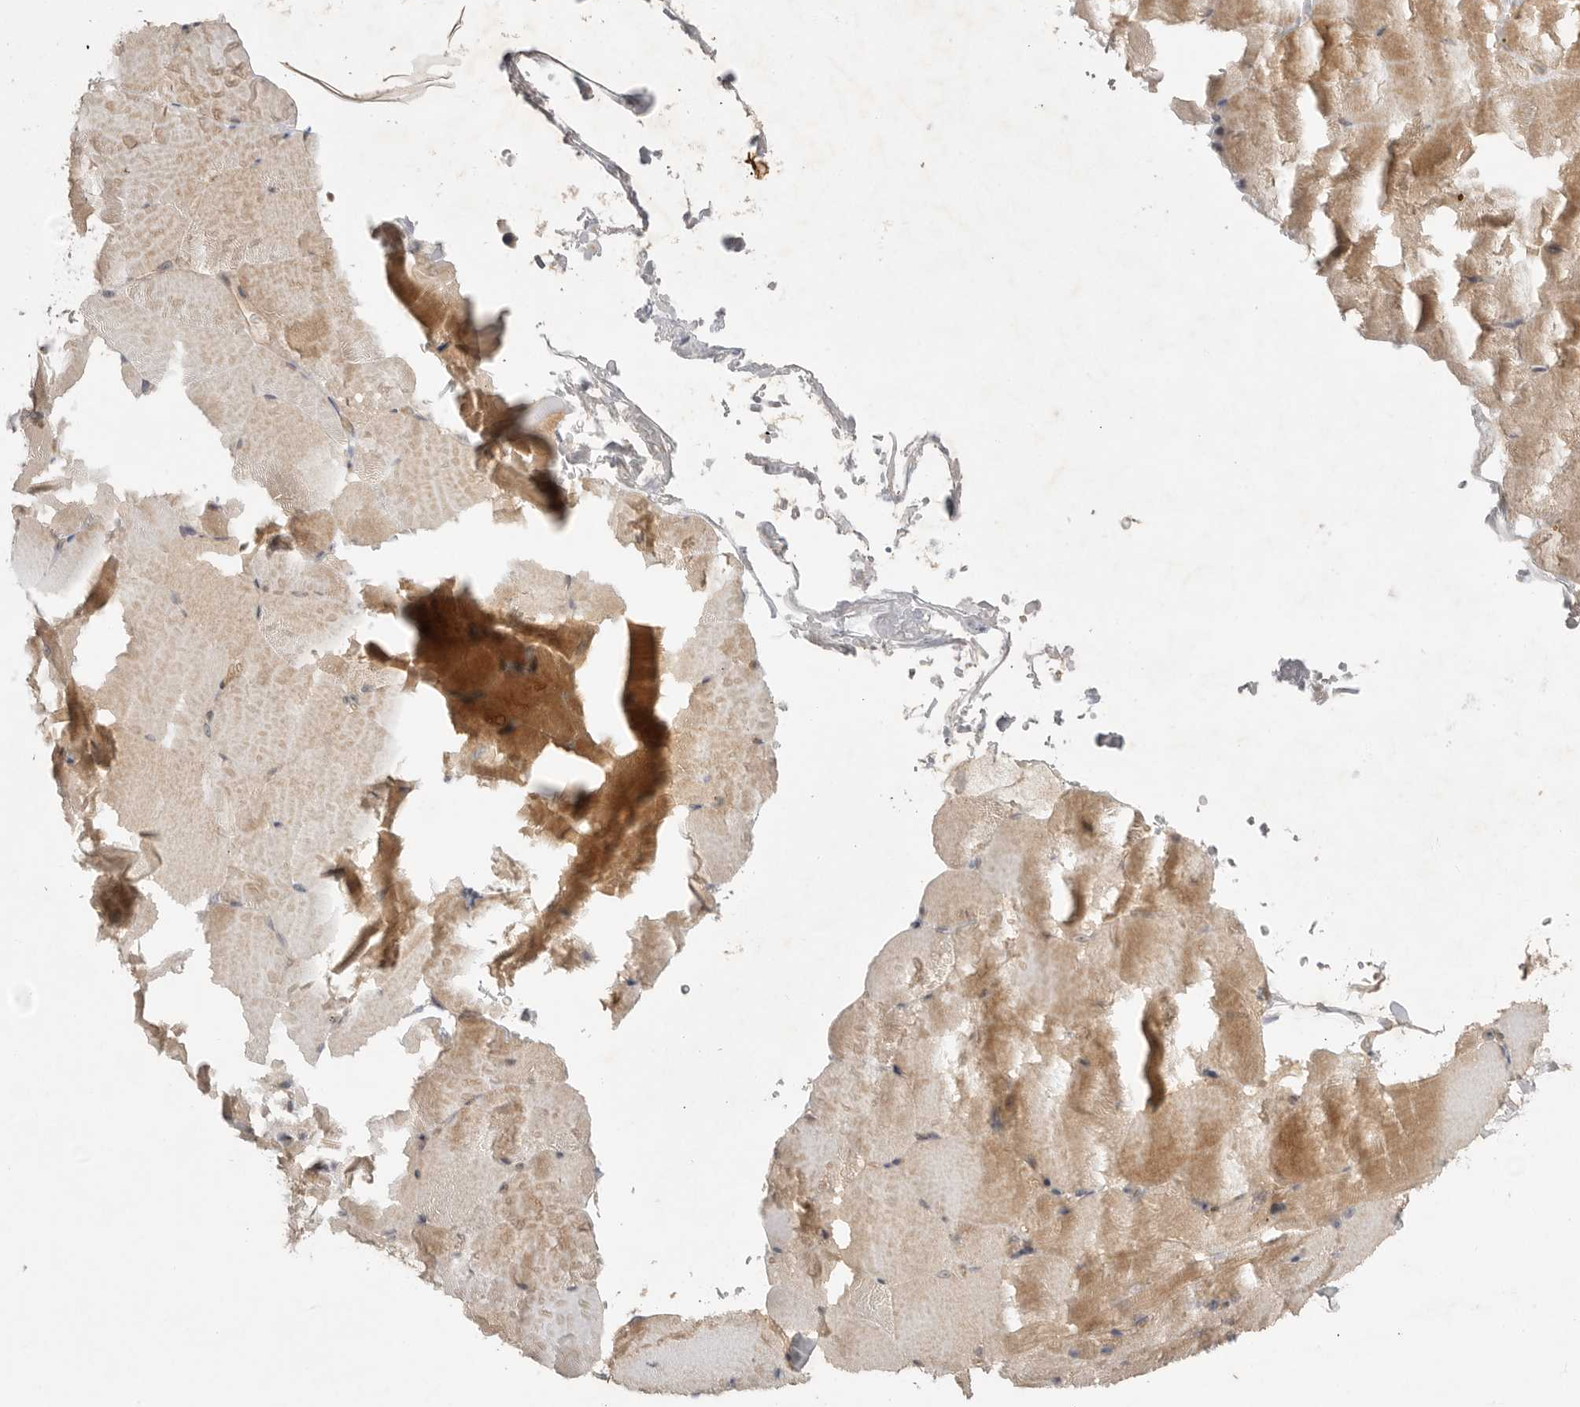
{"staining": {"intensity": "moderate", "quantity": ">75%", "location": "cytoplasmic/membranous"}, "tissue": "skeletal muscle", "cell_type": "Myocytes", "image_type": "normal", "snomed": [{"axis": "morphology", "description": "Normal tissue, NOS"}, {"axis": "topography", "description": "Skeletal muscle"}, {"axis": "topography", "description": "Parathyroid gland"}], "caption": "A brown stain labels moderate cytoplasmic/membranous staining of a protein in myocytes of unremarkable skeletal muscle. The protein is stained brown, and the nuclei are stained in blue (DAB (3,3'-diaminobenzidine) IHC with brightfield microscopy, high magnification).", "gene": "PTPDC1", "patient": {"sex": "female", "age": 37}}